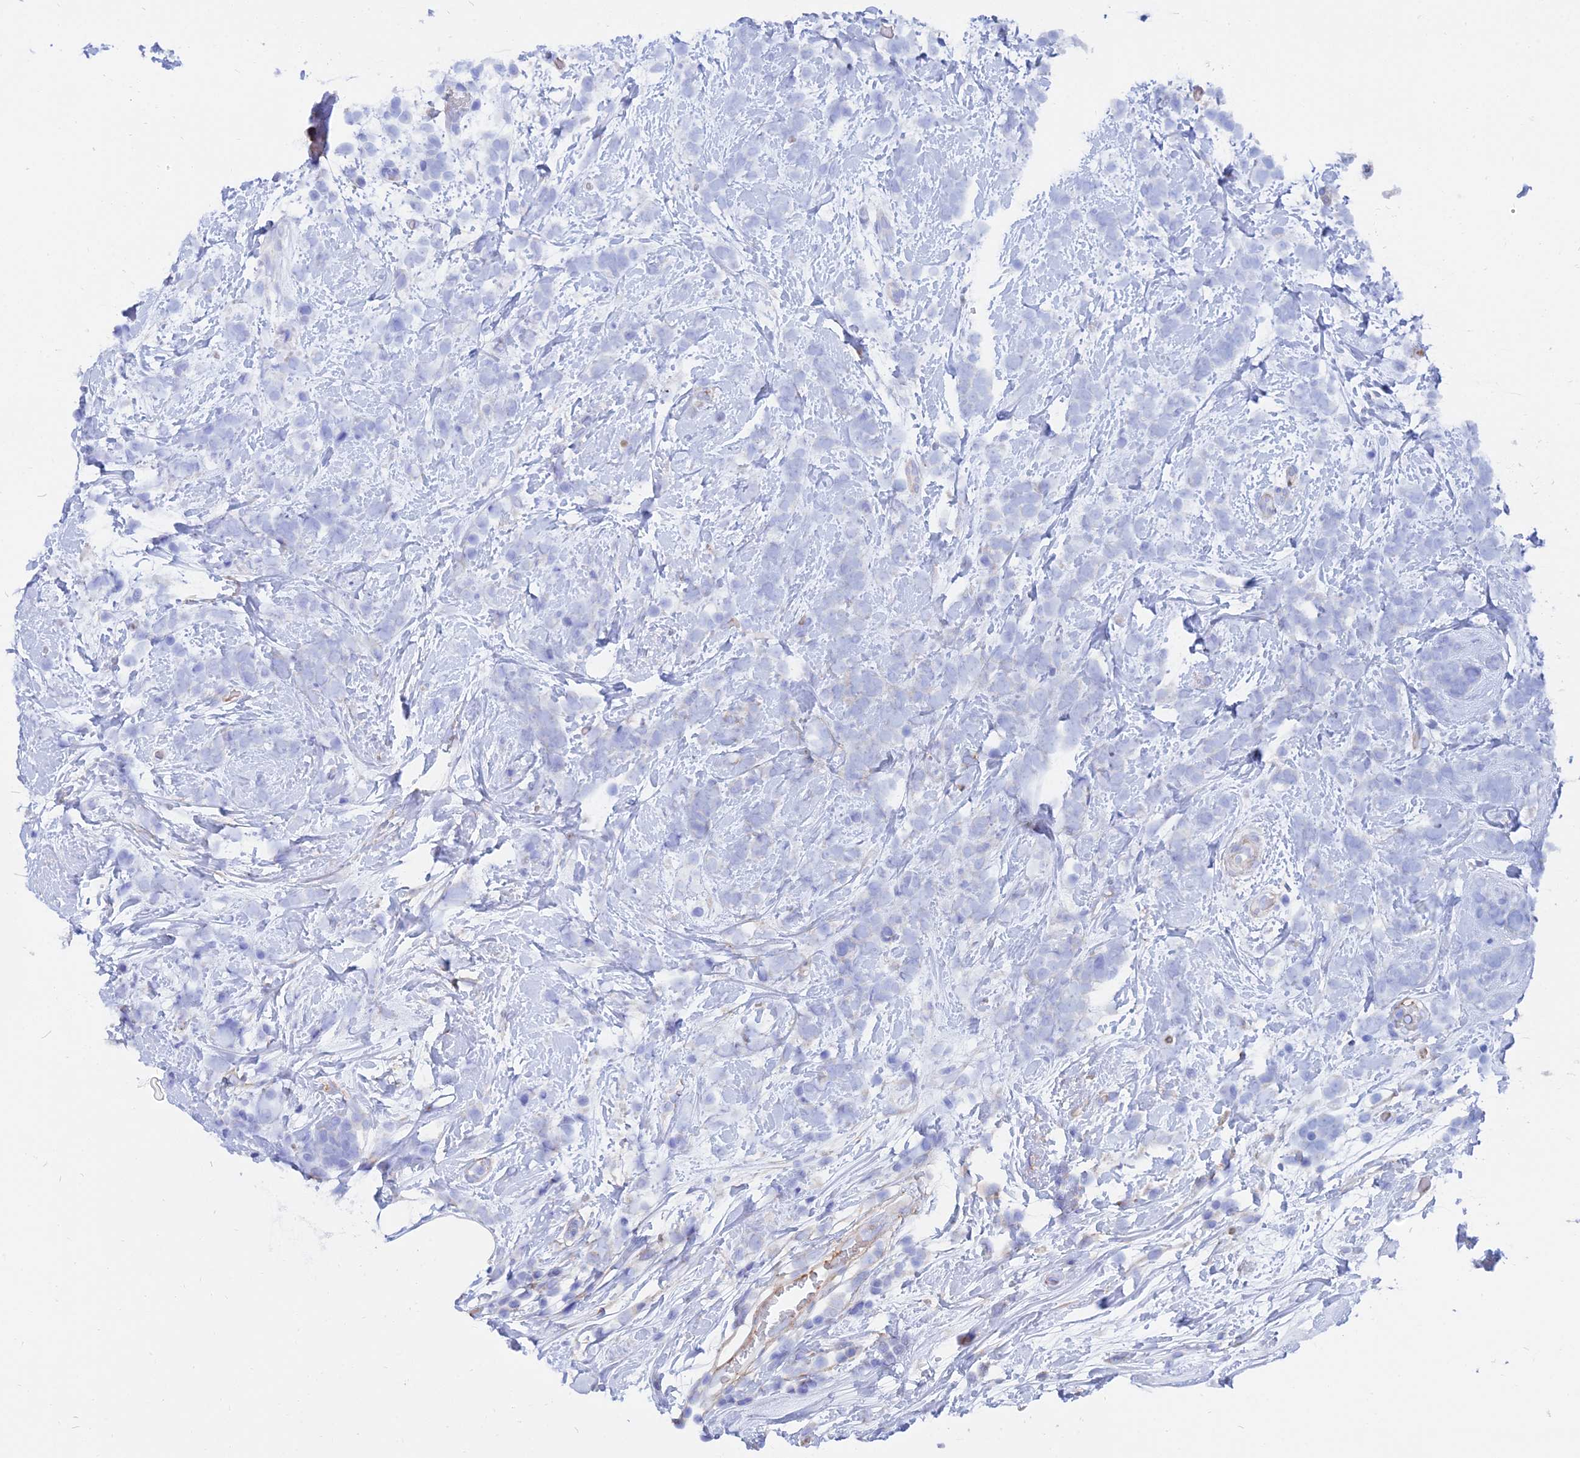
{"staining": {"intensity": "negative", "quantity": "none", "location": "none"}, "tissue": "breast cancer", "cell_type": "Tumor cells", "image_type": "cancer", "snomed": [{"axis": "morphology", "description": "Lobular carcinoma"}, {"axis": "topography", "description": "Breast"}], "caption": "Tumor cells show no significant expression in breast cancer (lobular carcinoma).", "gene": "TRIM43B", "patient": {"sex": "female", "age": 58}}